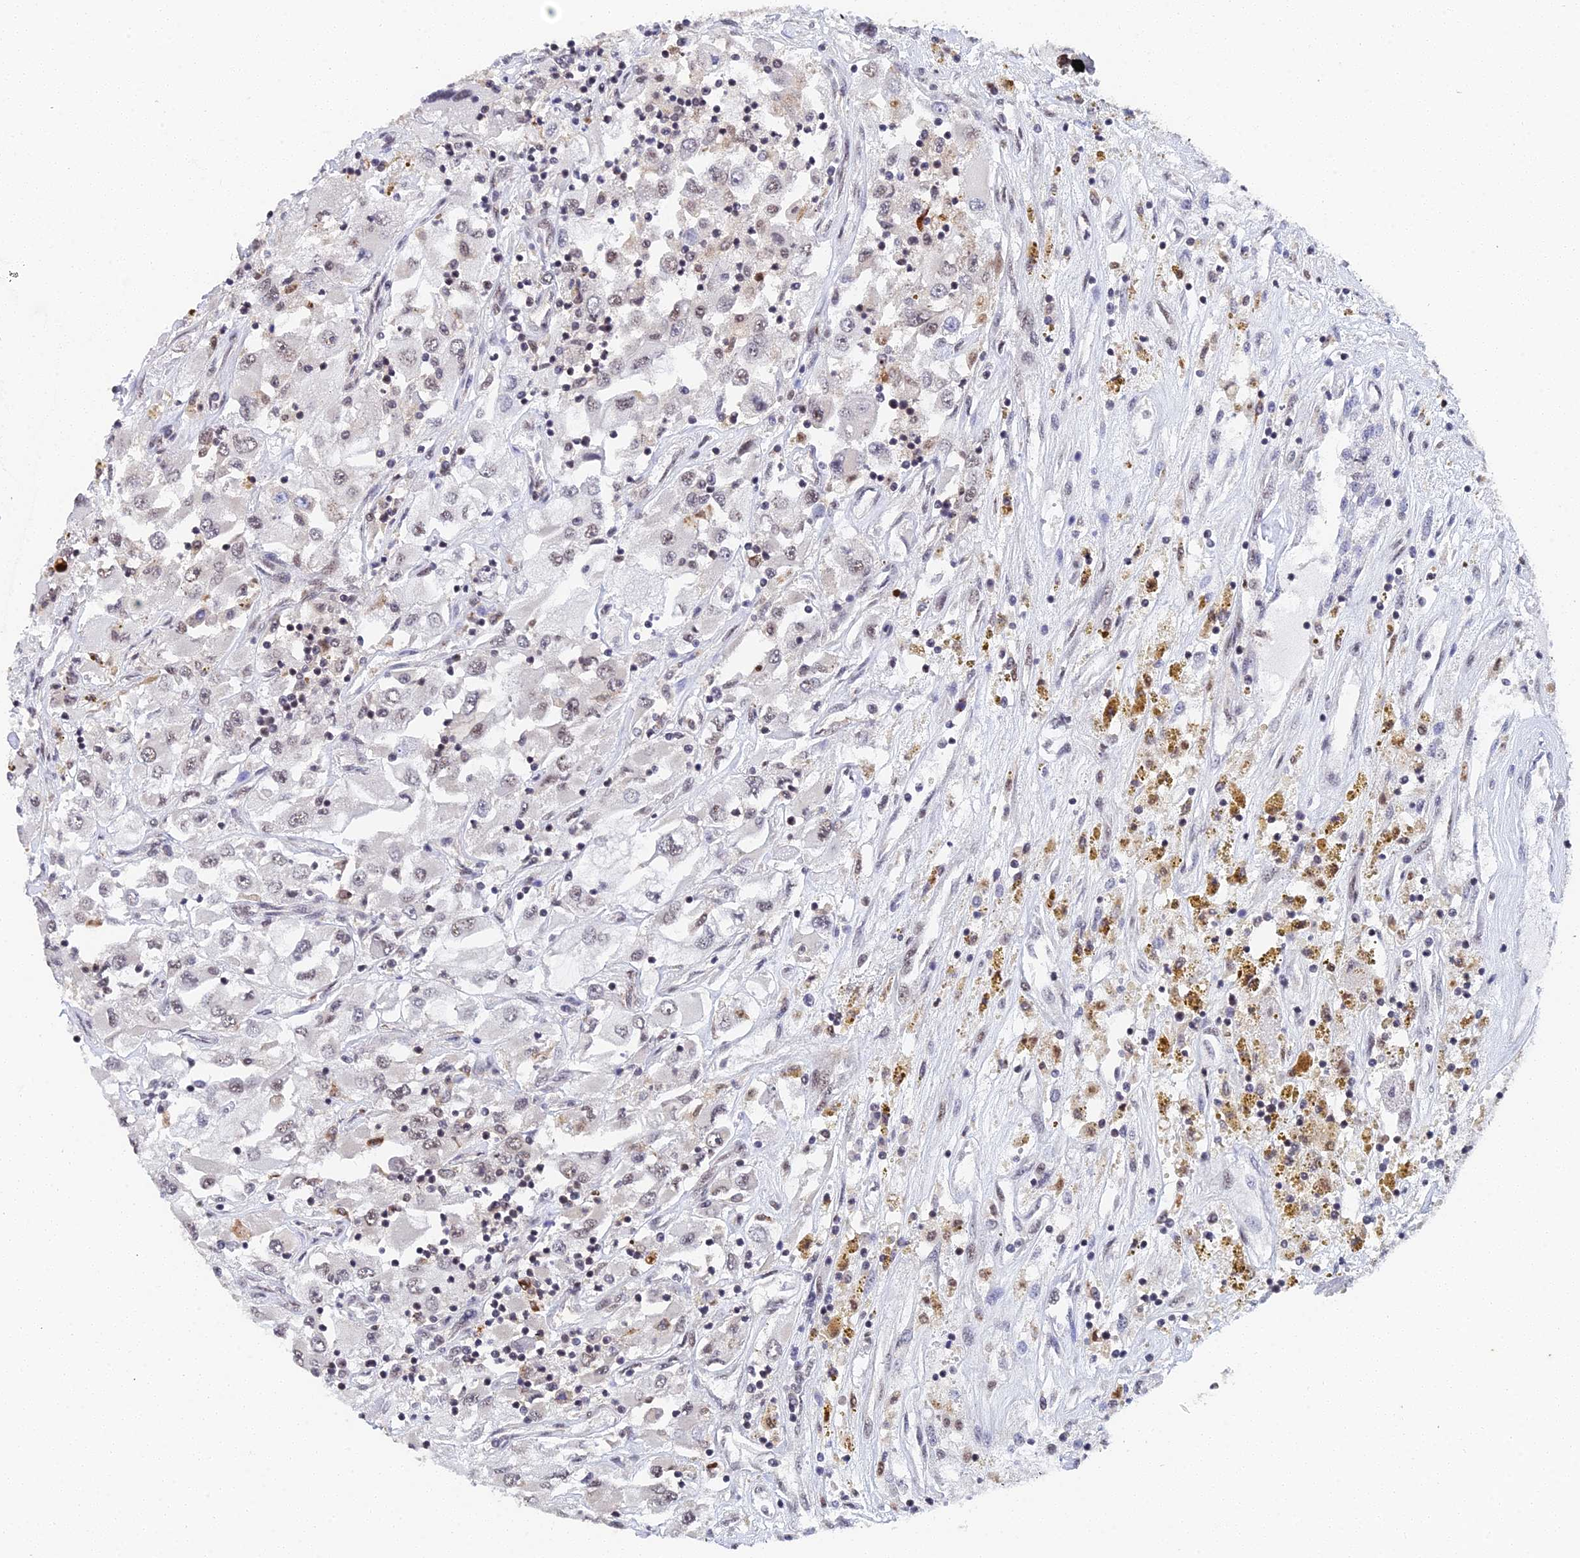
{"staining": {"intensity": "weak", "quantity": "25%-75%", "location": "nuclear"}, "tissue": "renal cancer", "cell_type": "Tumor cells", "image_type": "cancer", "snomed": [{"axis": "morphology", "description": "Adenocarcinoma, NOS"}, {"axis": "topography", "description": "Kidney"}], "caption": "Renal adenocarcinoma stained for a protein shows weak nuclear positivity in tumor cells. The staining was performed using DAB (3,3'-diaminobenzidine) to visualize the protein expression in brown, while the nuclei were stained in blue with hematoxylin (Magnification: 20x).", "gene": "MAGOHB", "patient": {"sex": "female", "age": 52}}